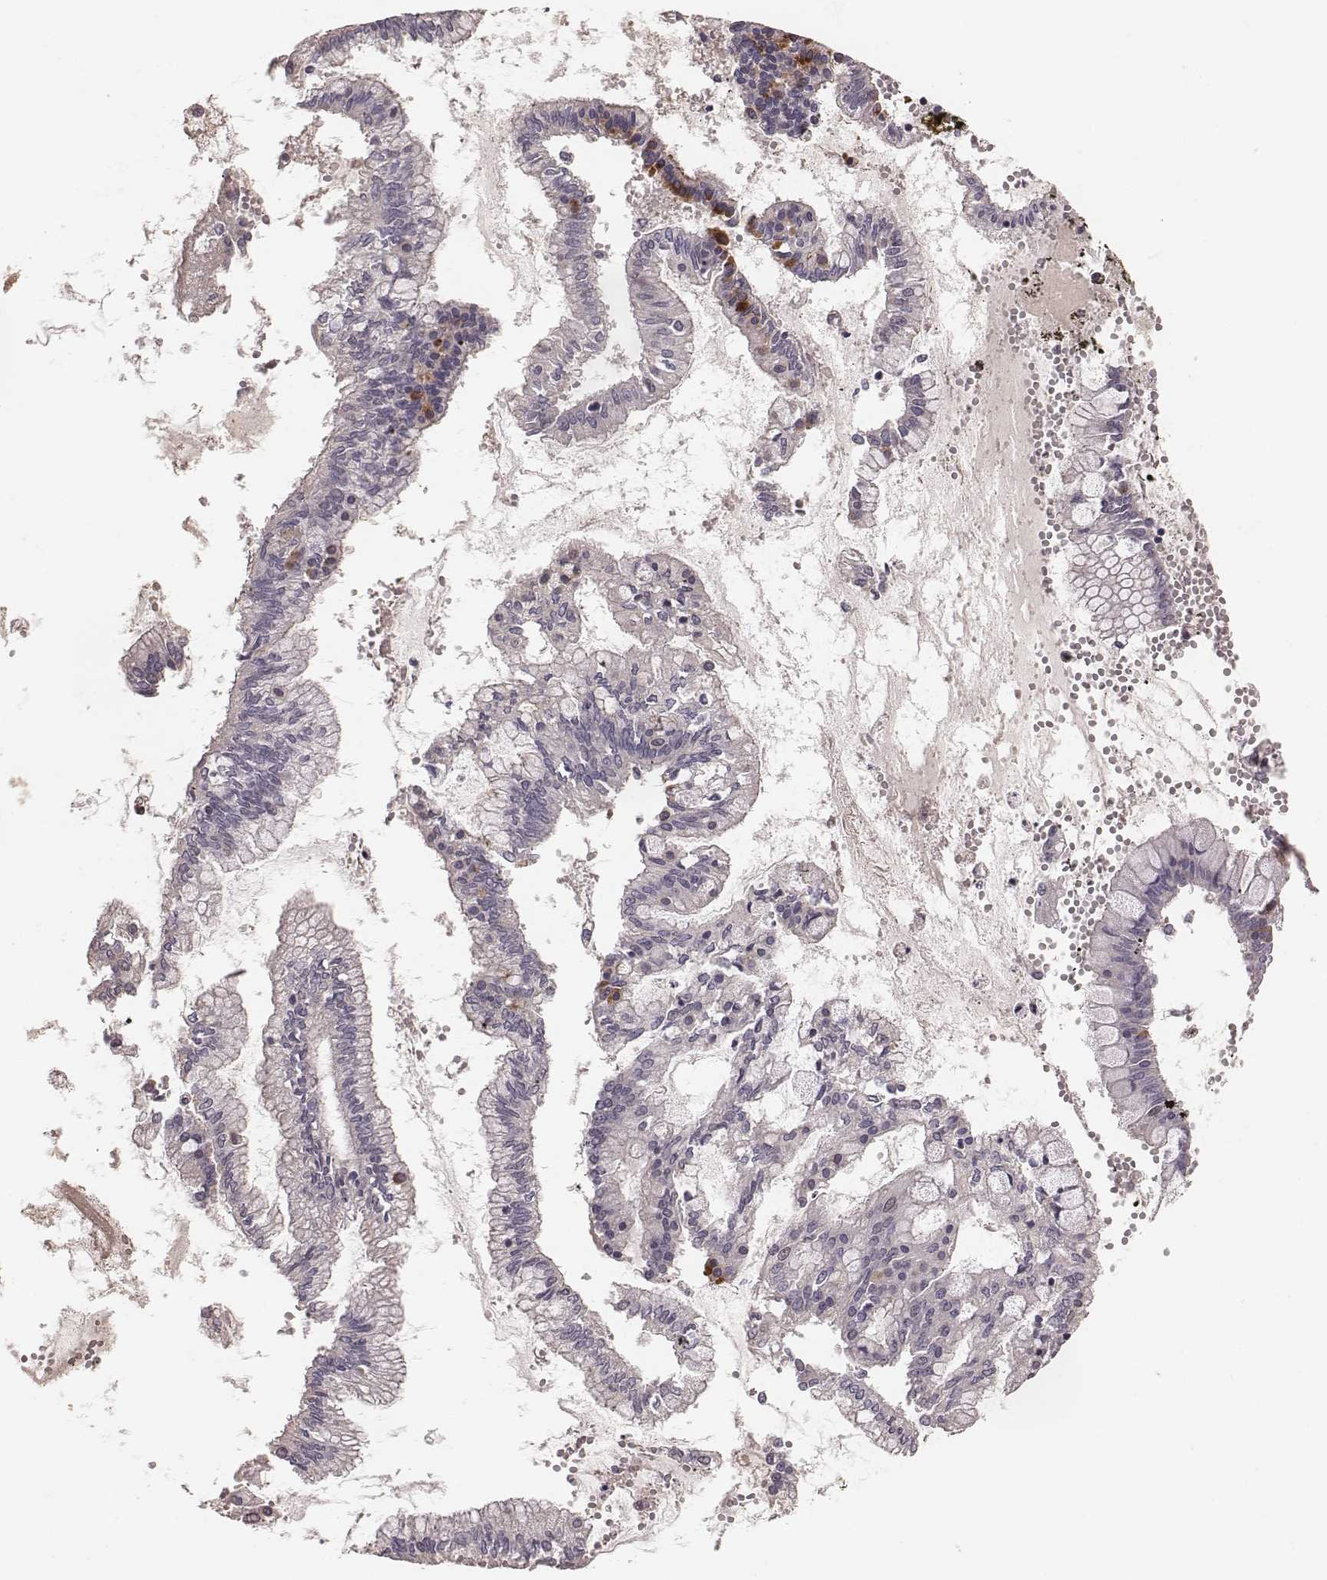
{"staining": {"intensity": "negative", "quantity": "none", "location": "none"}, "tissue": "ovarian cancer", "cell_type": "Tumor cells", "image_type": "cancer", "snomed": [{"axis": "morphology", "description": "Cystadenocarcinoma, mucinous, NOS"}, {"axis": "topography", "description": "Ovary"}], "caption": "A high-resolution photomicrograph shows immunohistochemistry (IHC) staining of ovarian cancer (mucinous cystadenocarcinoma), which displays no significant positivity in tumor cells. (Stains: DAB (3,3'-diaminobenzidine) immunohistochemistry with hematoxylin counter stain, Microscopy: brightfield microscopy at high magnification).", "gene": "CFTR", "patient": {"sex": "female", "age": 67}}